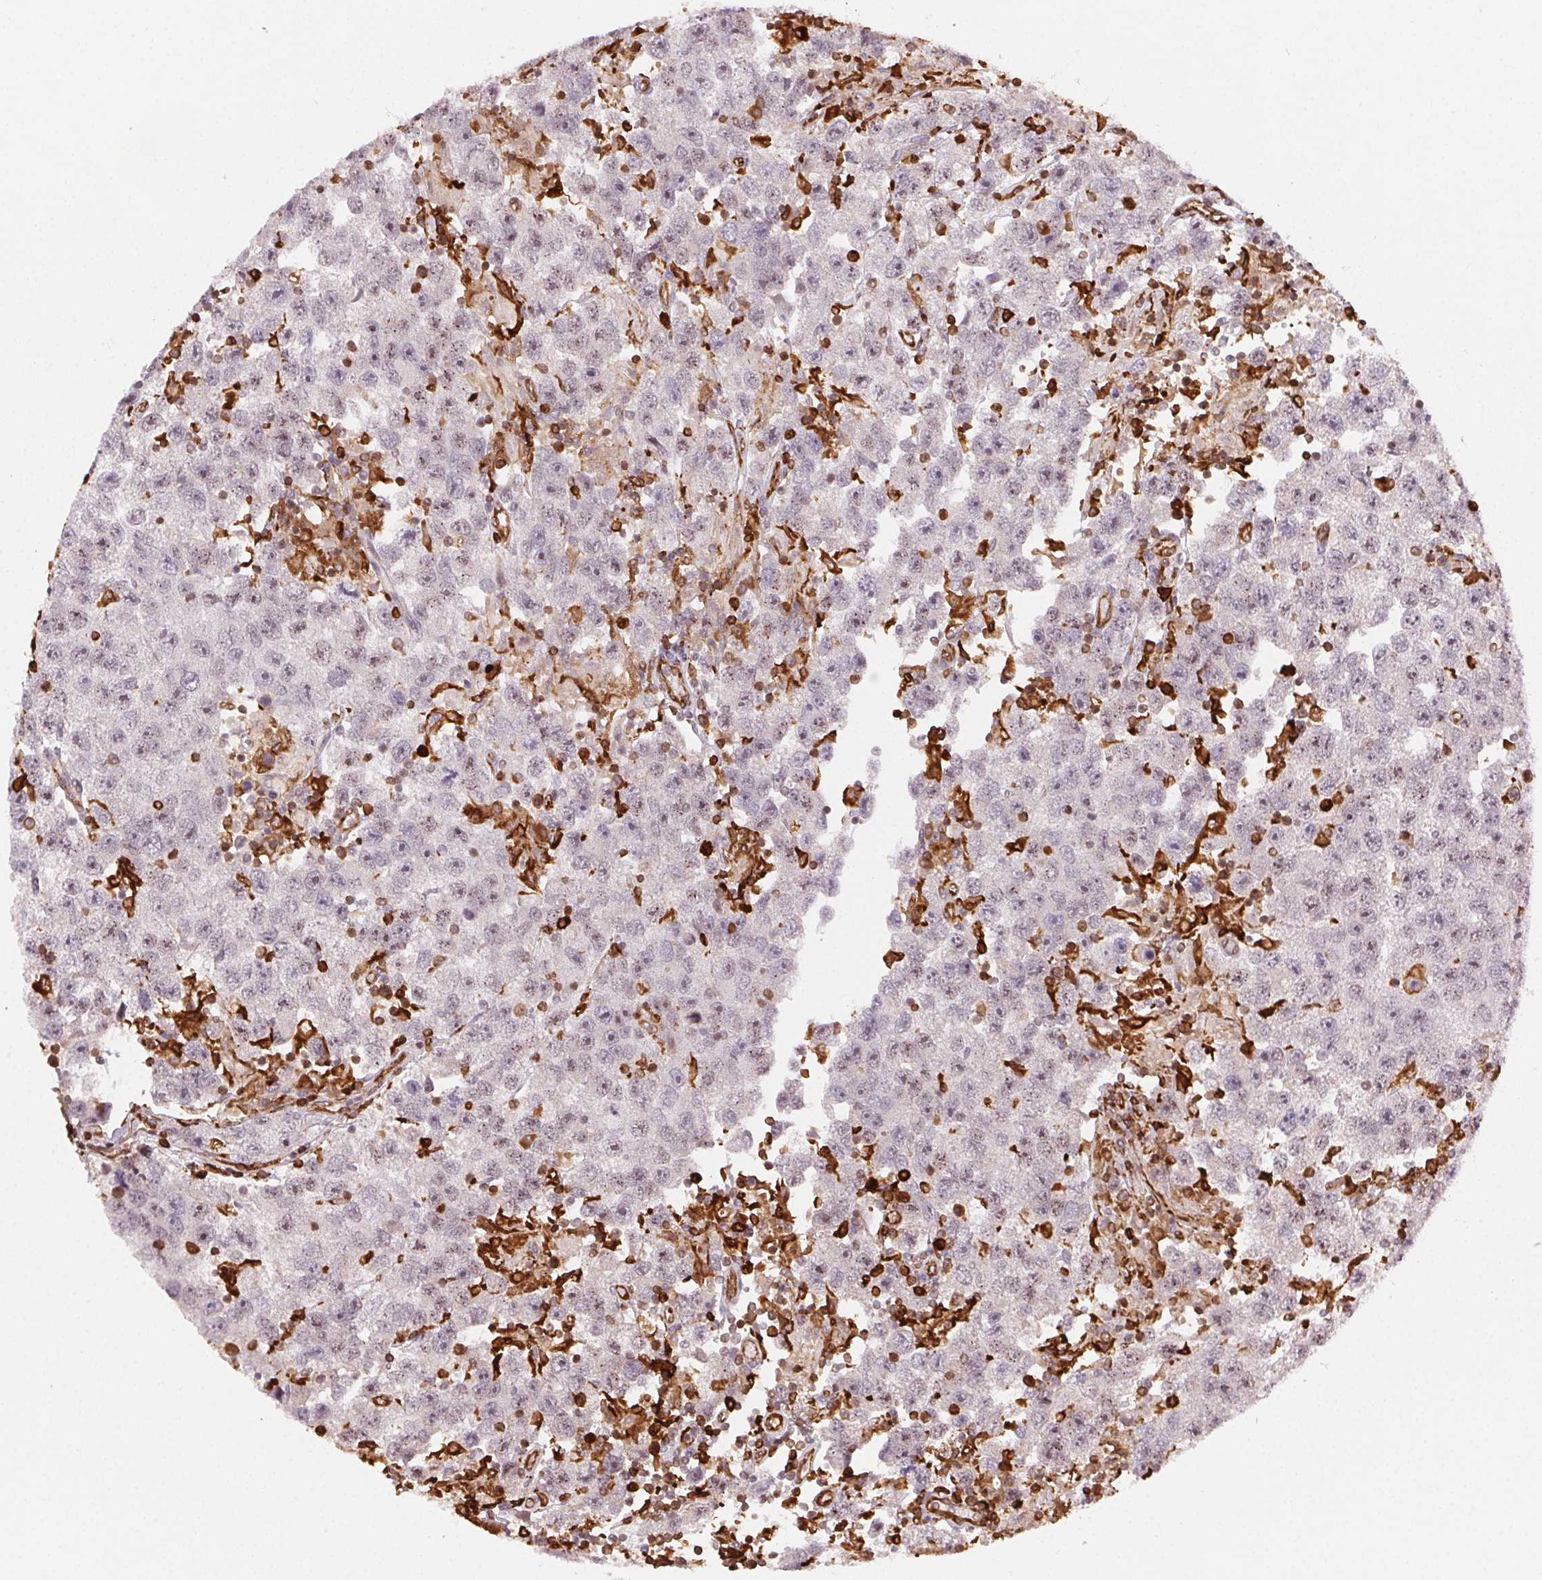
{"staining": {"intensity": "negative", "quantity": "none", "location": "none"}, "tissue": "testis cancer", "cell_type": "Tumor cells", "image_type": "cancer", "snomed": [{"axis": "morphology", "description": "Seminoma, NOS"}, {"axis": "topography", "description": "Testis"}], "caption": "DAB immunohistochemical staining of testis cancer shows no significant expression in tumor cells.", "gene": "RNASET2", "patient": {"sex": "male", "age": 26}}